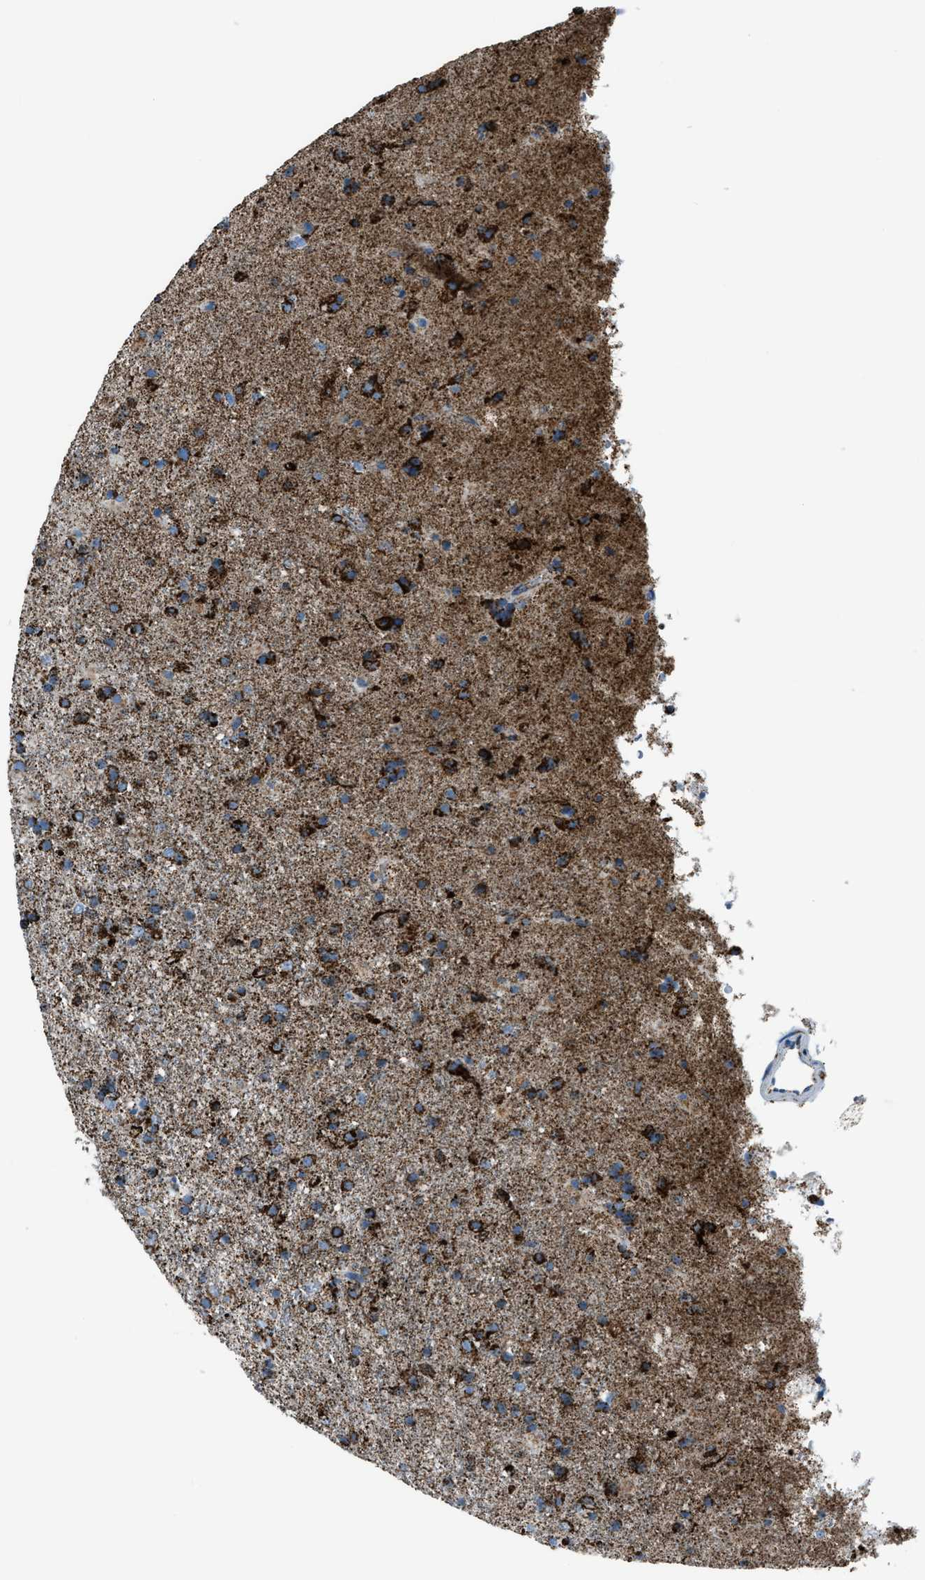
{"staining": {"intensity": "strong", "quantity": ">75%", "location": "cytoplasmic/membranous"}, "tissue": "glioma", "cell_type": "Tumor cells", "image_type": "cancer", "snomed": [{"axis": "morphology", "description": "Glioma, malignant, Low grade"}, {"axis": "topography", "description": "Brain"}], "caption": "DAB (3,3'-diaminobenzidine) immunohistochemical staining of human glioma exhibits strong cytoplasmic/membranous protein positivity in approximately >75% of tumor cells.", "gene": "MDH2", "patient": {"sex": "male", "age": 65}}